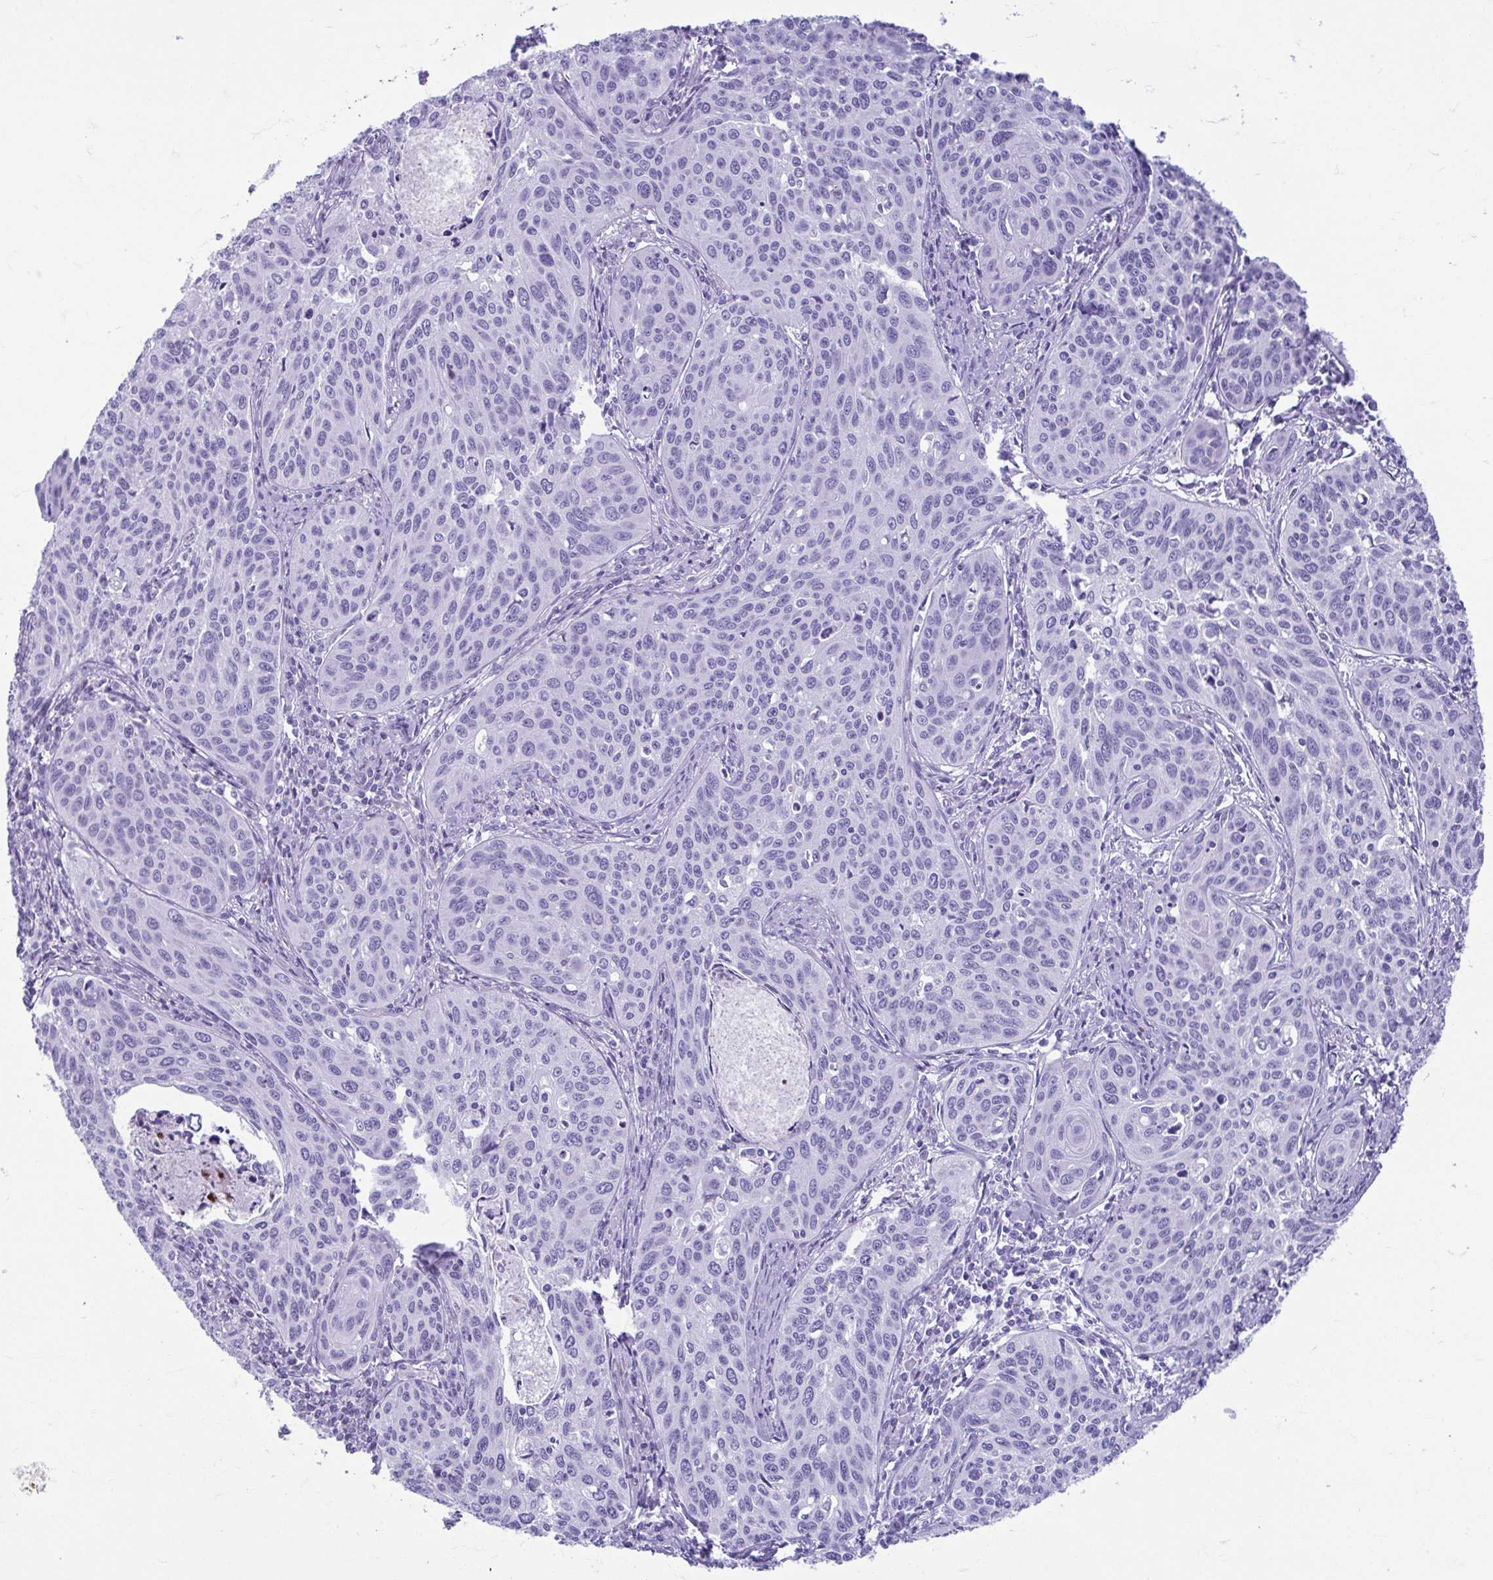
{"staining": {"intensity": "negative", "quantity": "none", "location": "none"}, "tissue": "cervical cancer", "cell_type": "Tumor cells", "image_type": "cancer", "snomed": [{"axis": "morphology", "description": "Squamous cell carcinoma, NOS"}, {"axis": "topography", "description": "Cervix"}], "caption": "This histopathology image is of cervical squamous cell carcinoma stained with IHC to label a protein in brown with the nuclei are counter-stained blue. There is no expression in tumor cells. (Stains: DAB (3,3'-diaminobenzidine) immunohistochemistry (IHC) with hematoxylin counter stain, Microscopy: brightfield microscopy at high magnification).", "gene": "TCEAL3", "patient": {"sex": "female", "age": 31}}